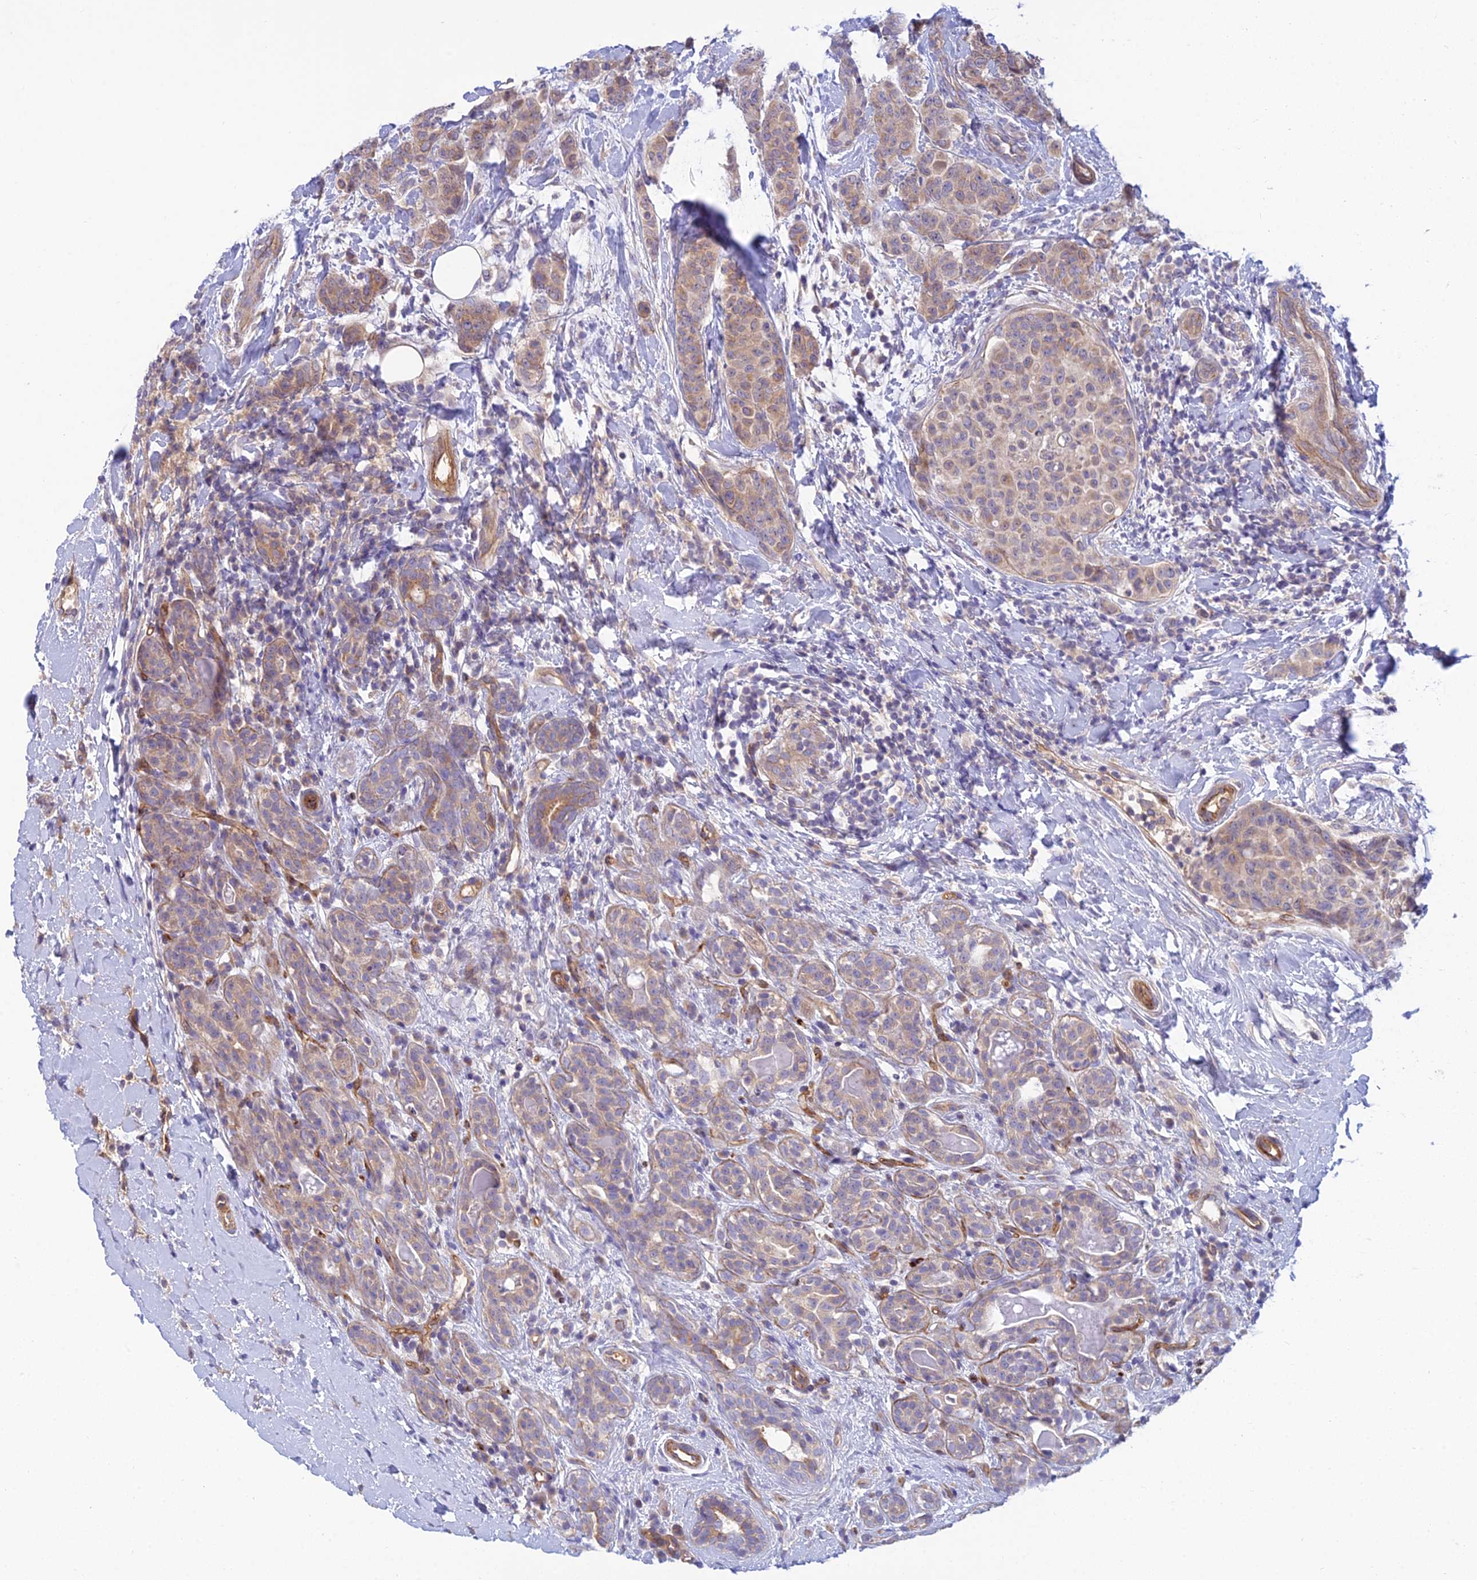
{"staining": {"intensity": "weak", "quantity": ">75%", "location": "cytoplasmic/membranous"}, "tissue": "breast cancer", "cell_type": "Tumor cells", "image_type": "cancer", "snomed": [{"axis": "morphology", "description": "Duct carcinoma"}, {"axis": "topography", "description": "Breast"}], "caption": "Protein expression analysis of human infiltrating ductal carcinoma (breast) reveals weak cytoplasmic/membranous positivity in about >75% of tumor cells.", "gene": "DUS2", "patient": {"sex": "female", "age": 40}}